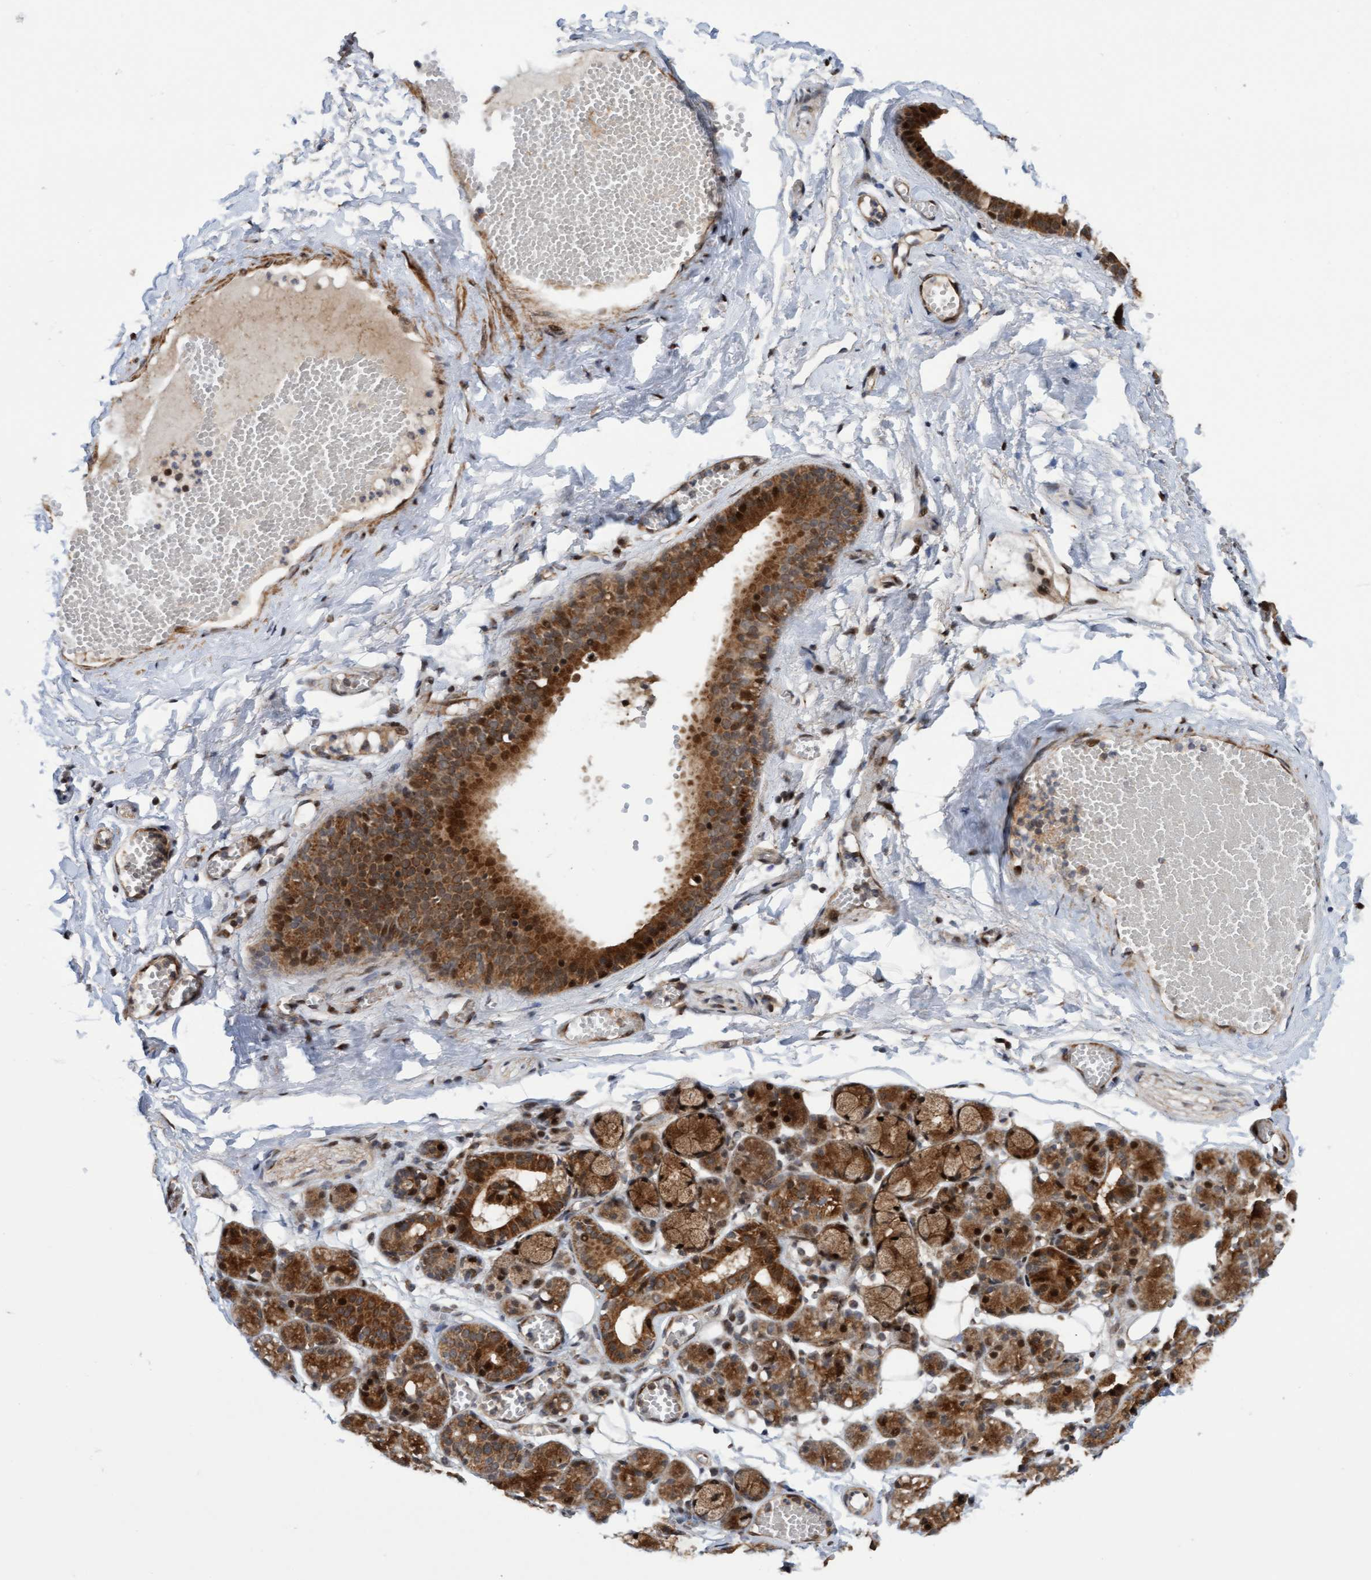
{"staining": {"intensity": "moderate", "quantity": ">75%", "location": "cytoplasmic/membranous,nuclear"}, "tissue": "salivary gland", "cell_type": "Glandular cells", "image_type": "normal", "snomed": [{"axis": "morphology", "description": "Normal tissue, NOS"}, {"axis": "topography", "description": "Salivary gland"}], "caption": "Salivary gland was stained to show a protein in brown. There is medium levels of moderate cytoplasmic/membranous,nuclear expression in about >75% of glandular cells. The staining was performed using DAB to visualize the protein expression in brown, while the nuclei were stained in blue with hematoxylin (Magnification: 20x).", "gene": "ITFG1", "patient": {"sex": "male", "age": 63}}